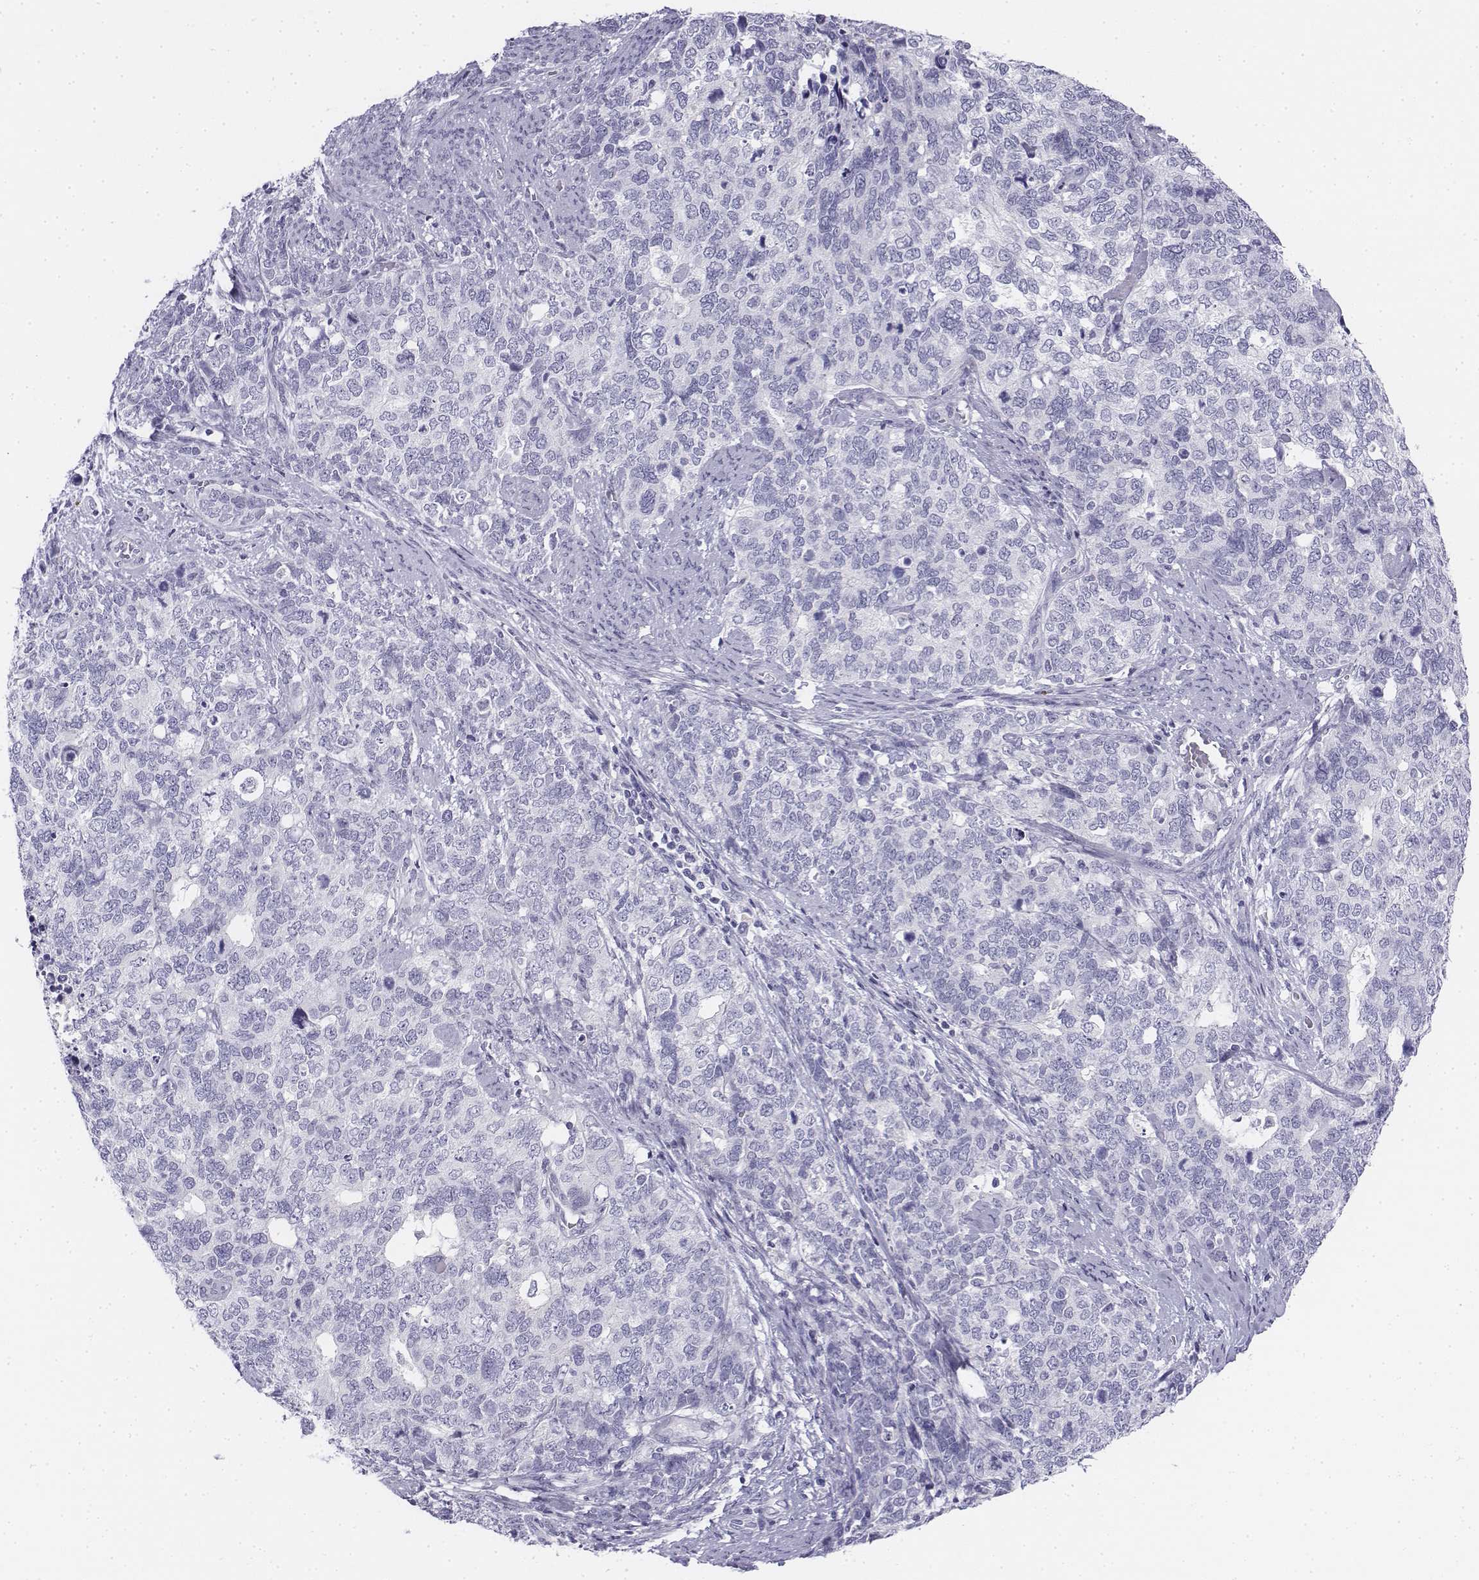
{"staining": {"intensity": "negative", "quantity": "none", "location": "none"}, "tissue": "cervical cancer", "cell_type": "Tumor cells", "image_type": "cancer", "snomed": [{"axis": "morphology", "description": "Squamous cell carcinoma, NOS"}, {"axis": "topography", "description": "Cervix"}], "caption": "Immunohistochemical staining of human cervical cancer (squamous cell carcinoma) reveals no significant staining in tumor cells.", "gene": "TH", "patient": {"sex": "female", "age": 63}}